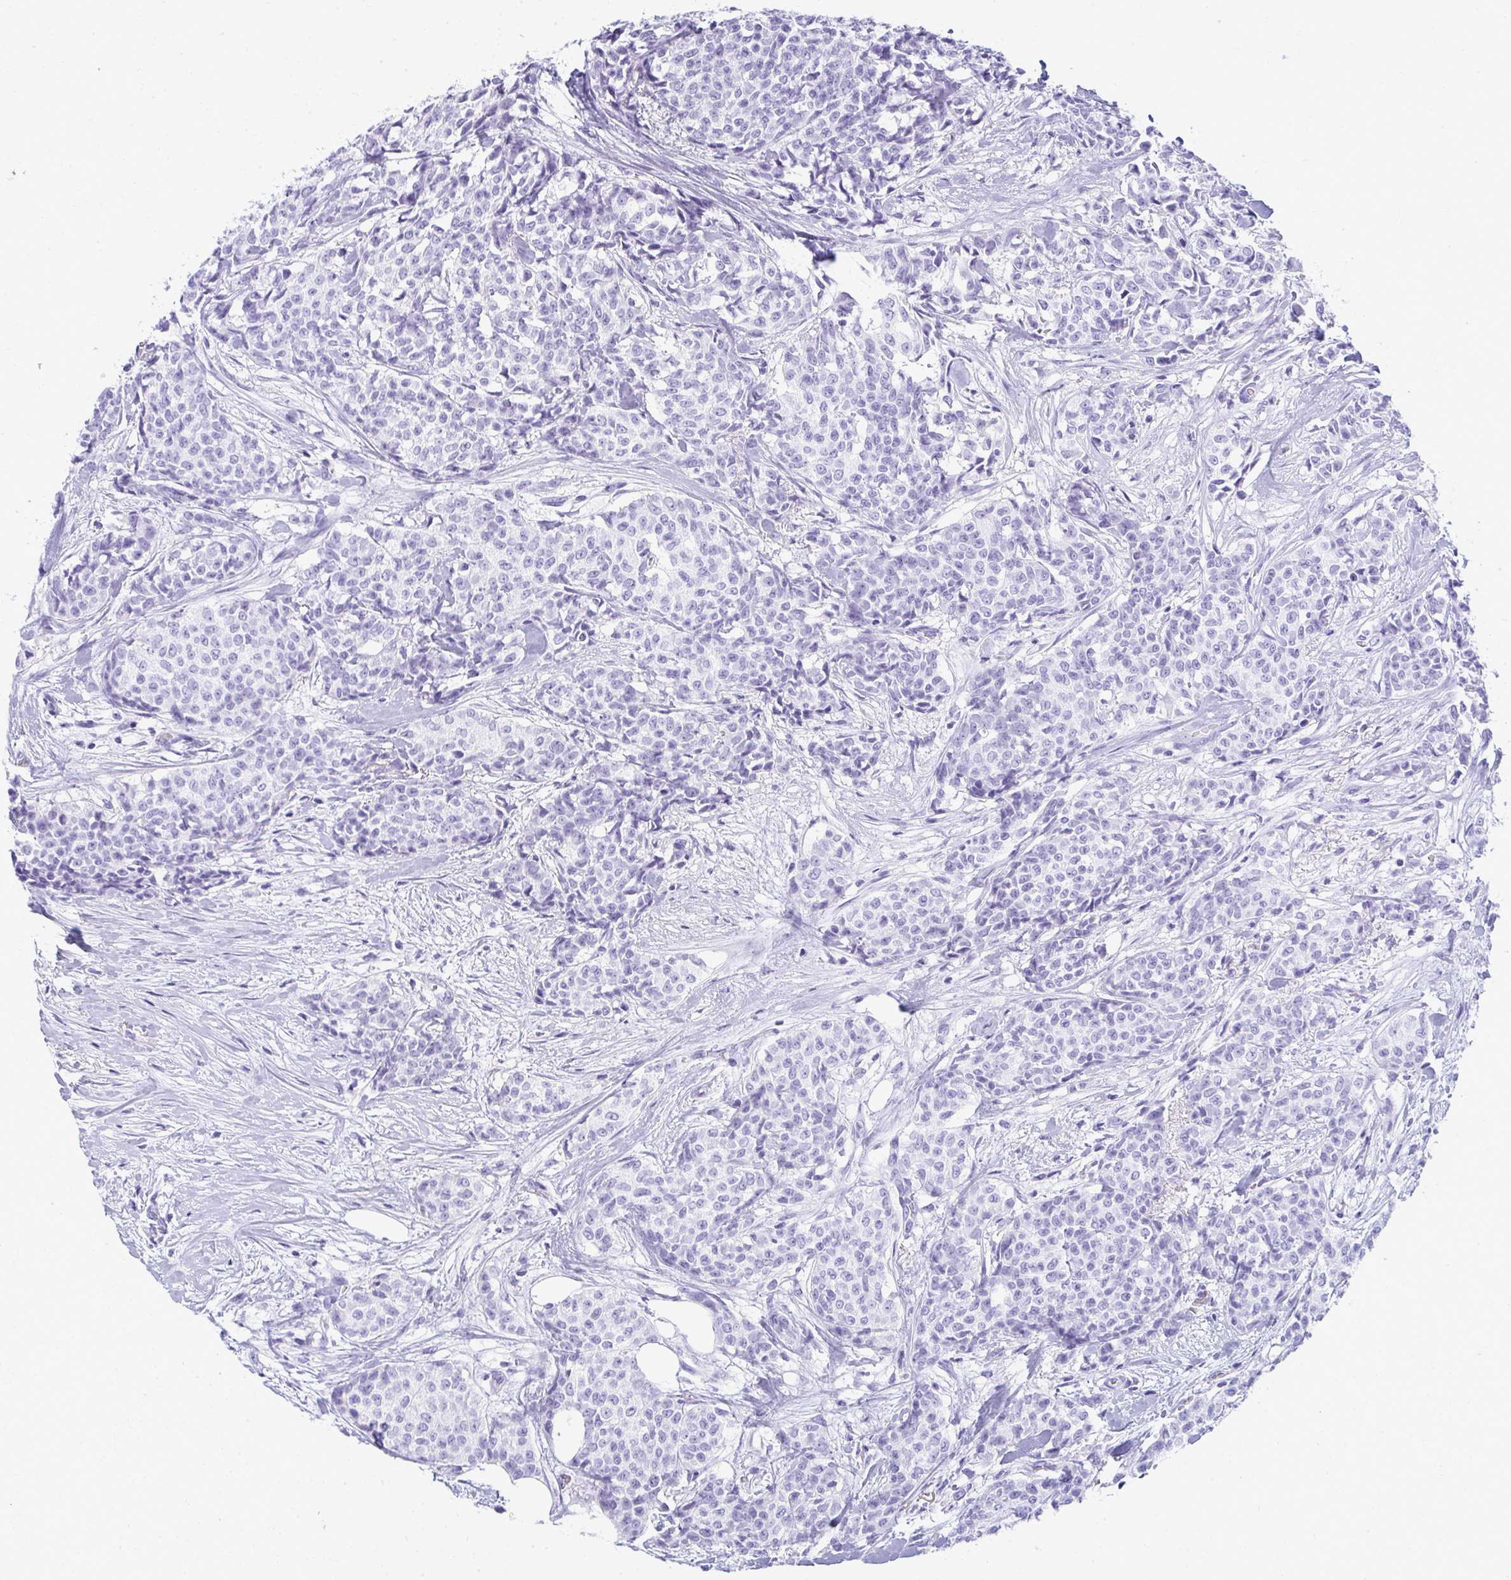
{"staining": {"intensity": "negative", "quantity": "none", "location": "none"}, "tissue": "breast cancer", "cell_type": "Tumor cells", "image_type": "cancer", "snomed": [{"axis": "morphology", "description": "Duct carcinoma"}, {"axis": "topography", "description": "Breast"}], "caption": "This is a micrograph of immunohistochemistry staining of intraductal carcinoma (breast), which shows no staining in tumor cells. Brightfield microscopy of immunohistochemistry (IHC) stained with DAB (brown) and hematoxylin (blue), captured at high magnification.", "gene": "ZSWIM3", "patient": {"sex": "female", "age": 91}}